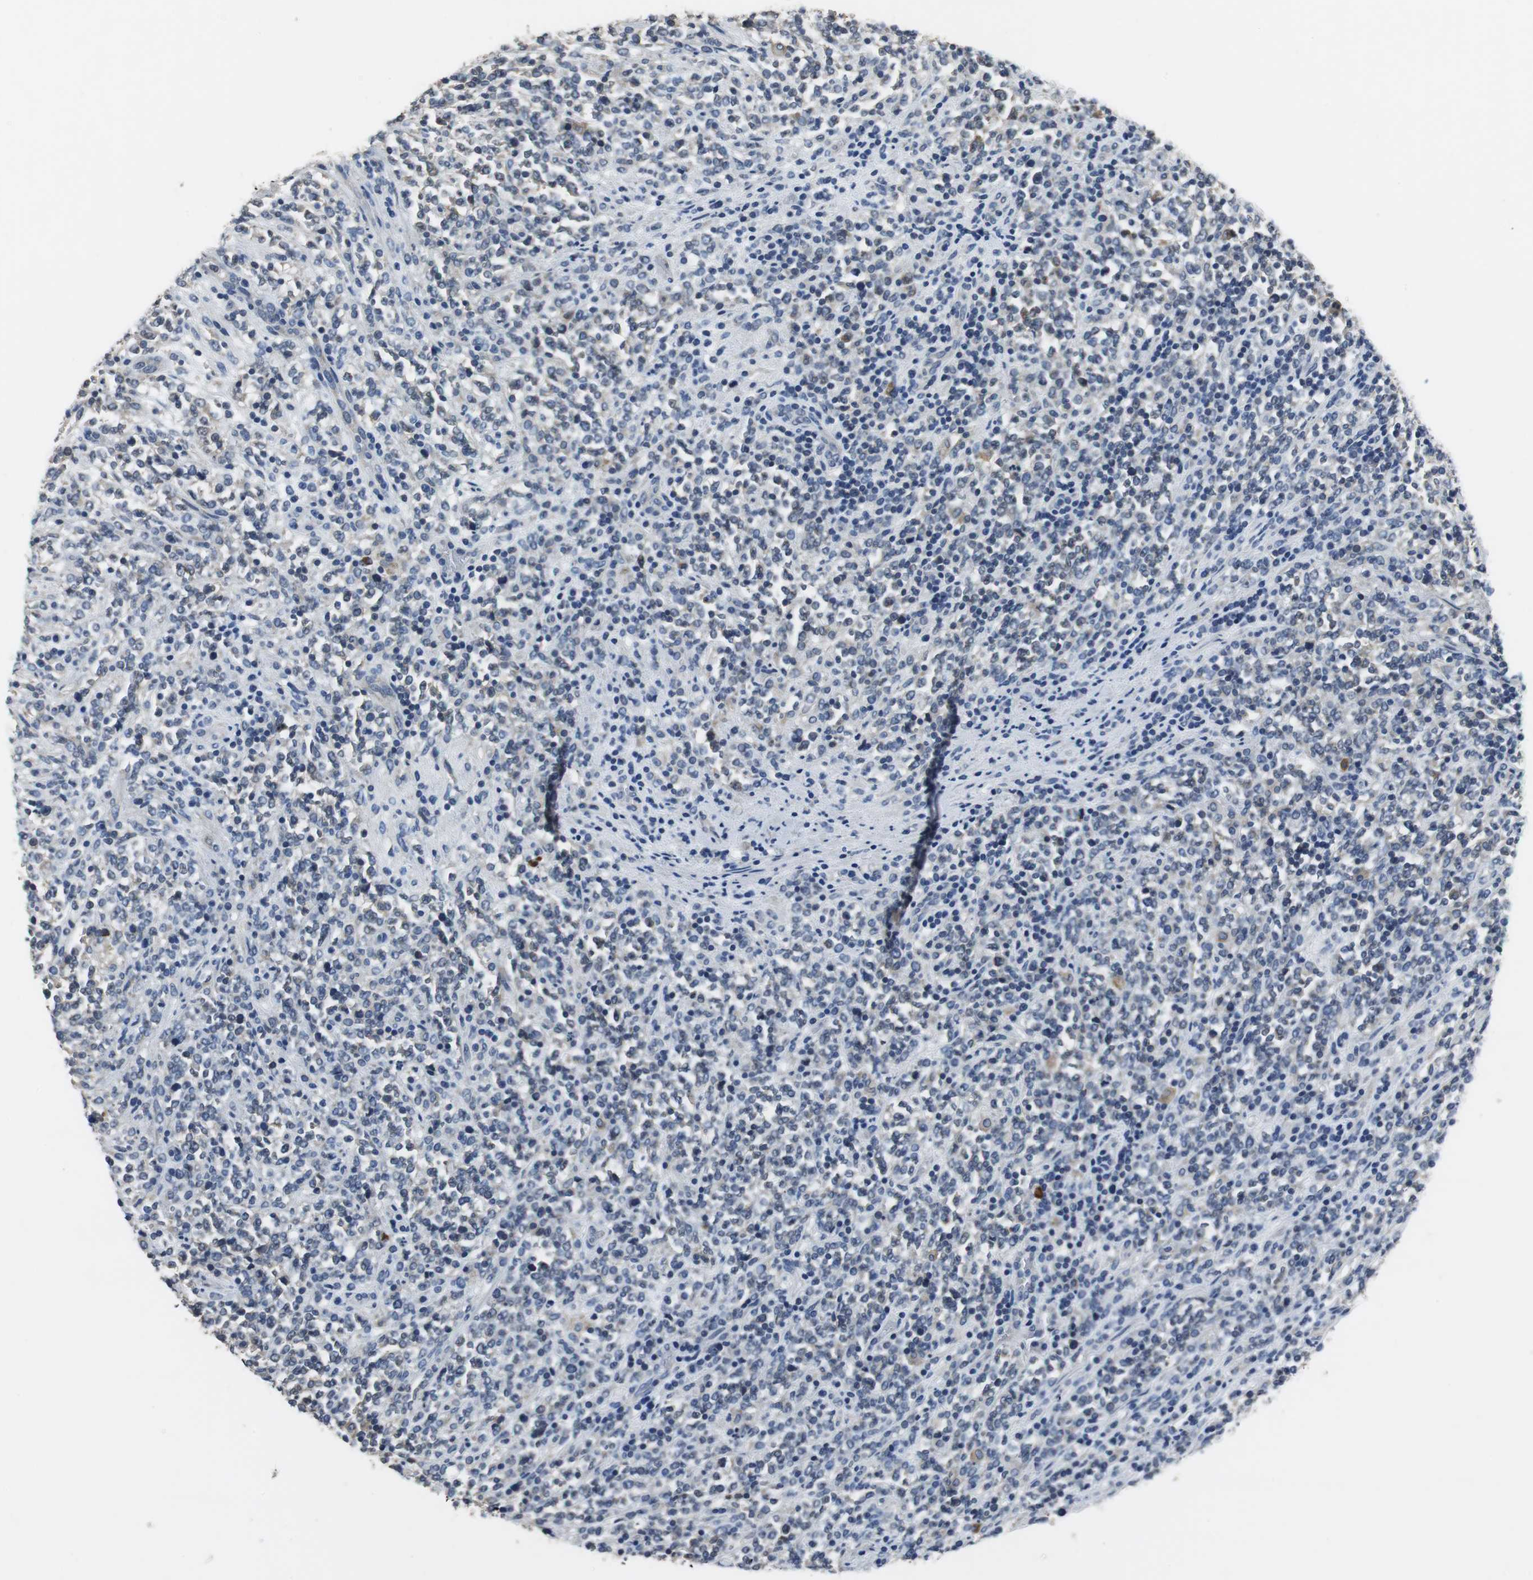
{"staining": {"intensity": "negative", "quantity": "none", "location": "none"}, "tissue": "lymphoma", "cell_type": "Tumor cells", "image_type": "cancer", "snomed": [{"axis": "morphology", "description": "Malignant lymphoma, non-Hodgkin's type, High grade"}, {"axis": "topography", "description": "Soft tissue"}], "caption": "Immunohistochemistry micrograph of human lymphoma stained for a protein (brown), which reveals no staining in tumor cells.", "gene": "MTIF2", "patient": {"sex": "male", "age": 18}}